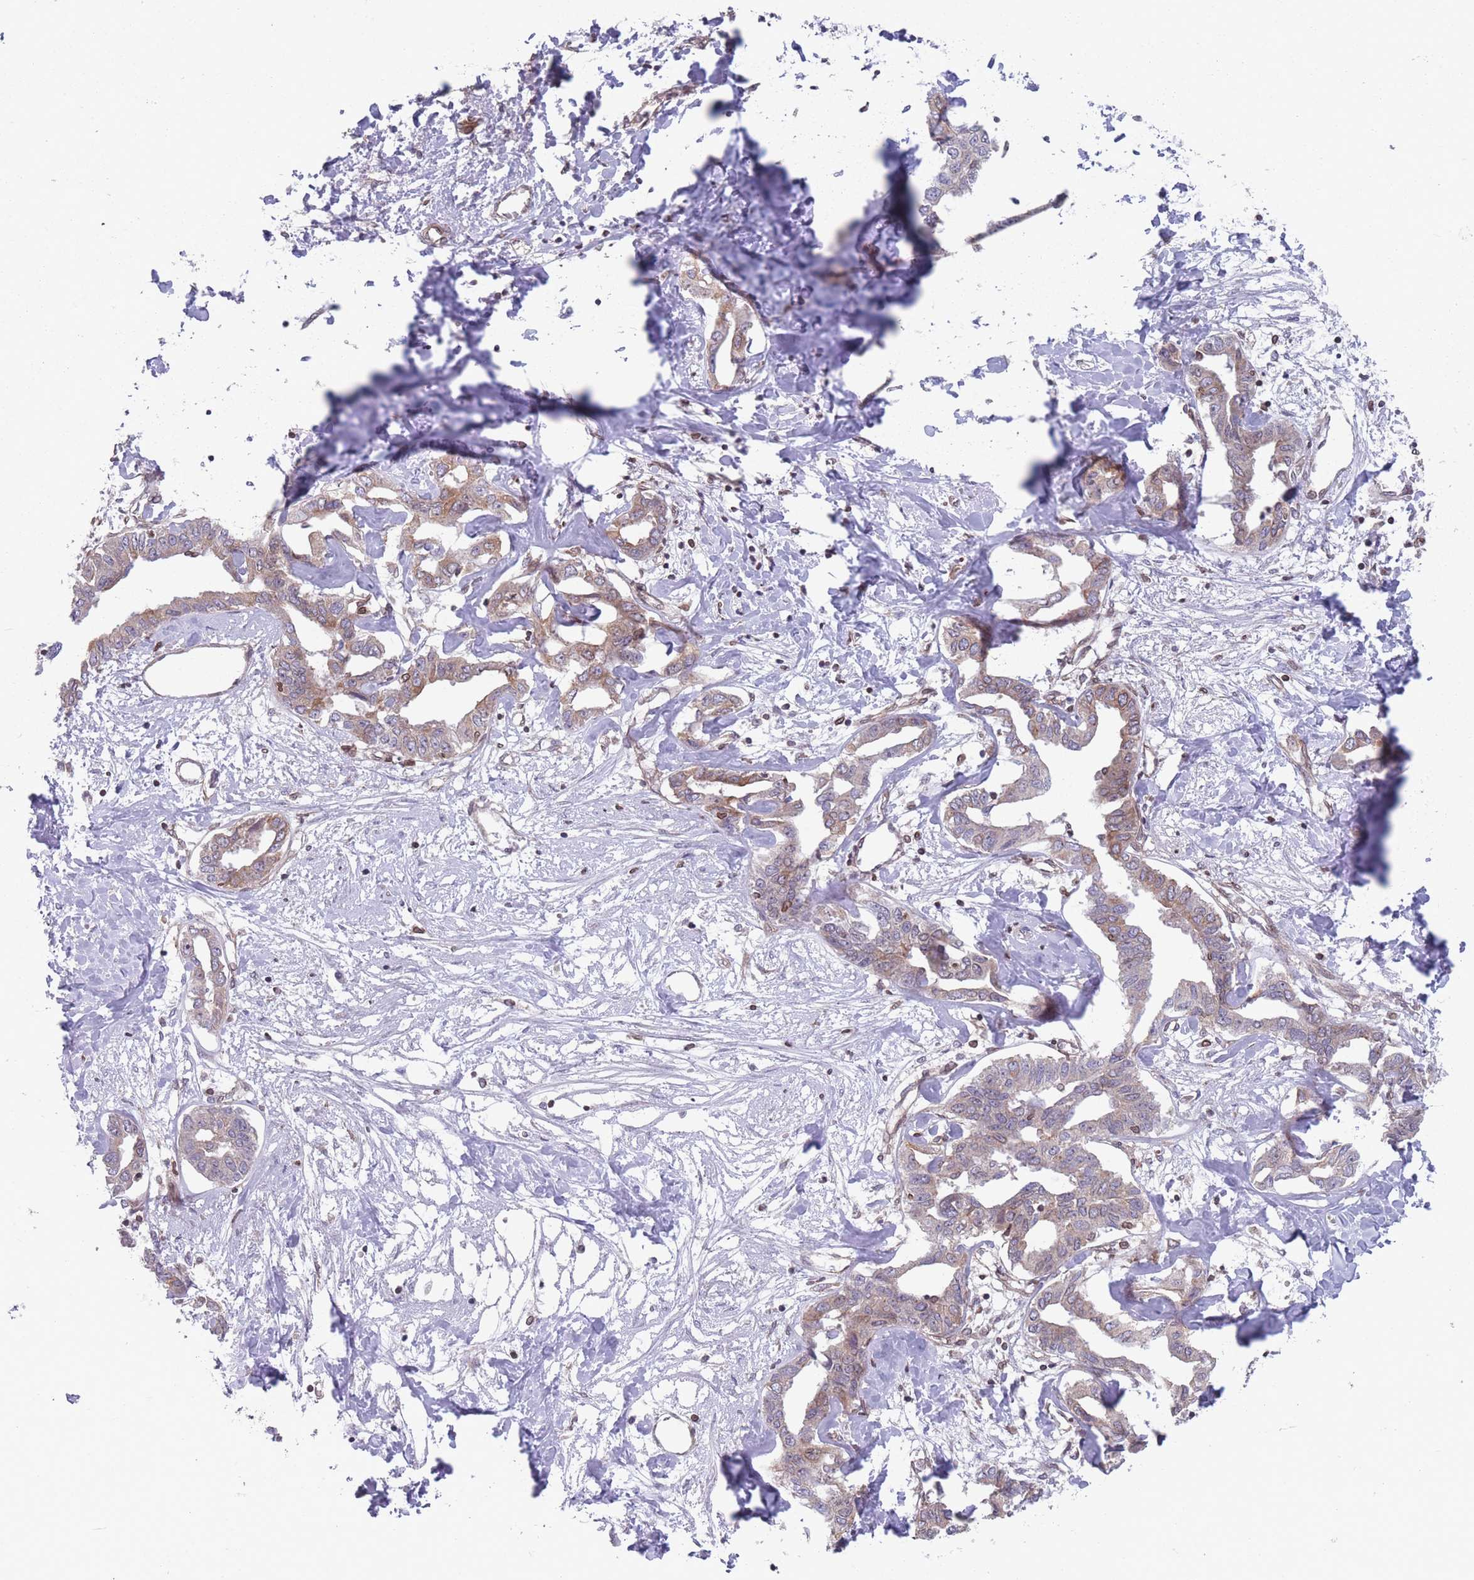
{"staining": {"intensity": "moderate", "quantity": ">75%", "location": "cytoplasmic/membranous"}, "tissue": "liver cancer", "cell_type": "Tumor cells", "image_type": "cancer", "snomed": [{"axis": "morphology", "description": "Cholangiocarcinoma"}, {"axis": "topography", "description": "Liver"}], "caption": "Protein staining exhibits moderate cytoplasmic/membranous staining in approximately >75% of tumor cells in cholangiocarcinoma (liver).", "gene": "VRK2", "patient": {"sex": "male", "age": 59}}